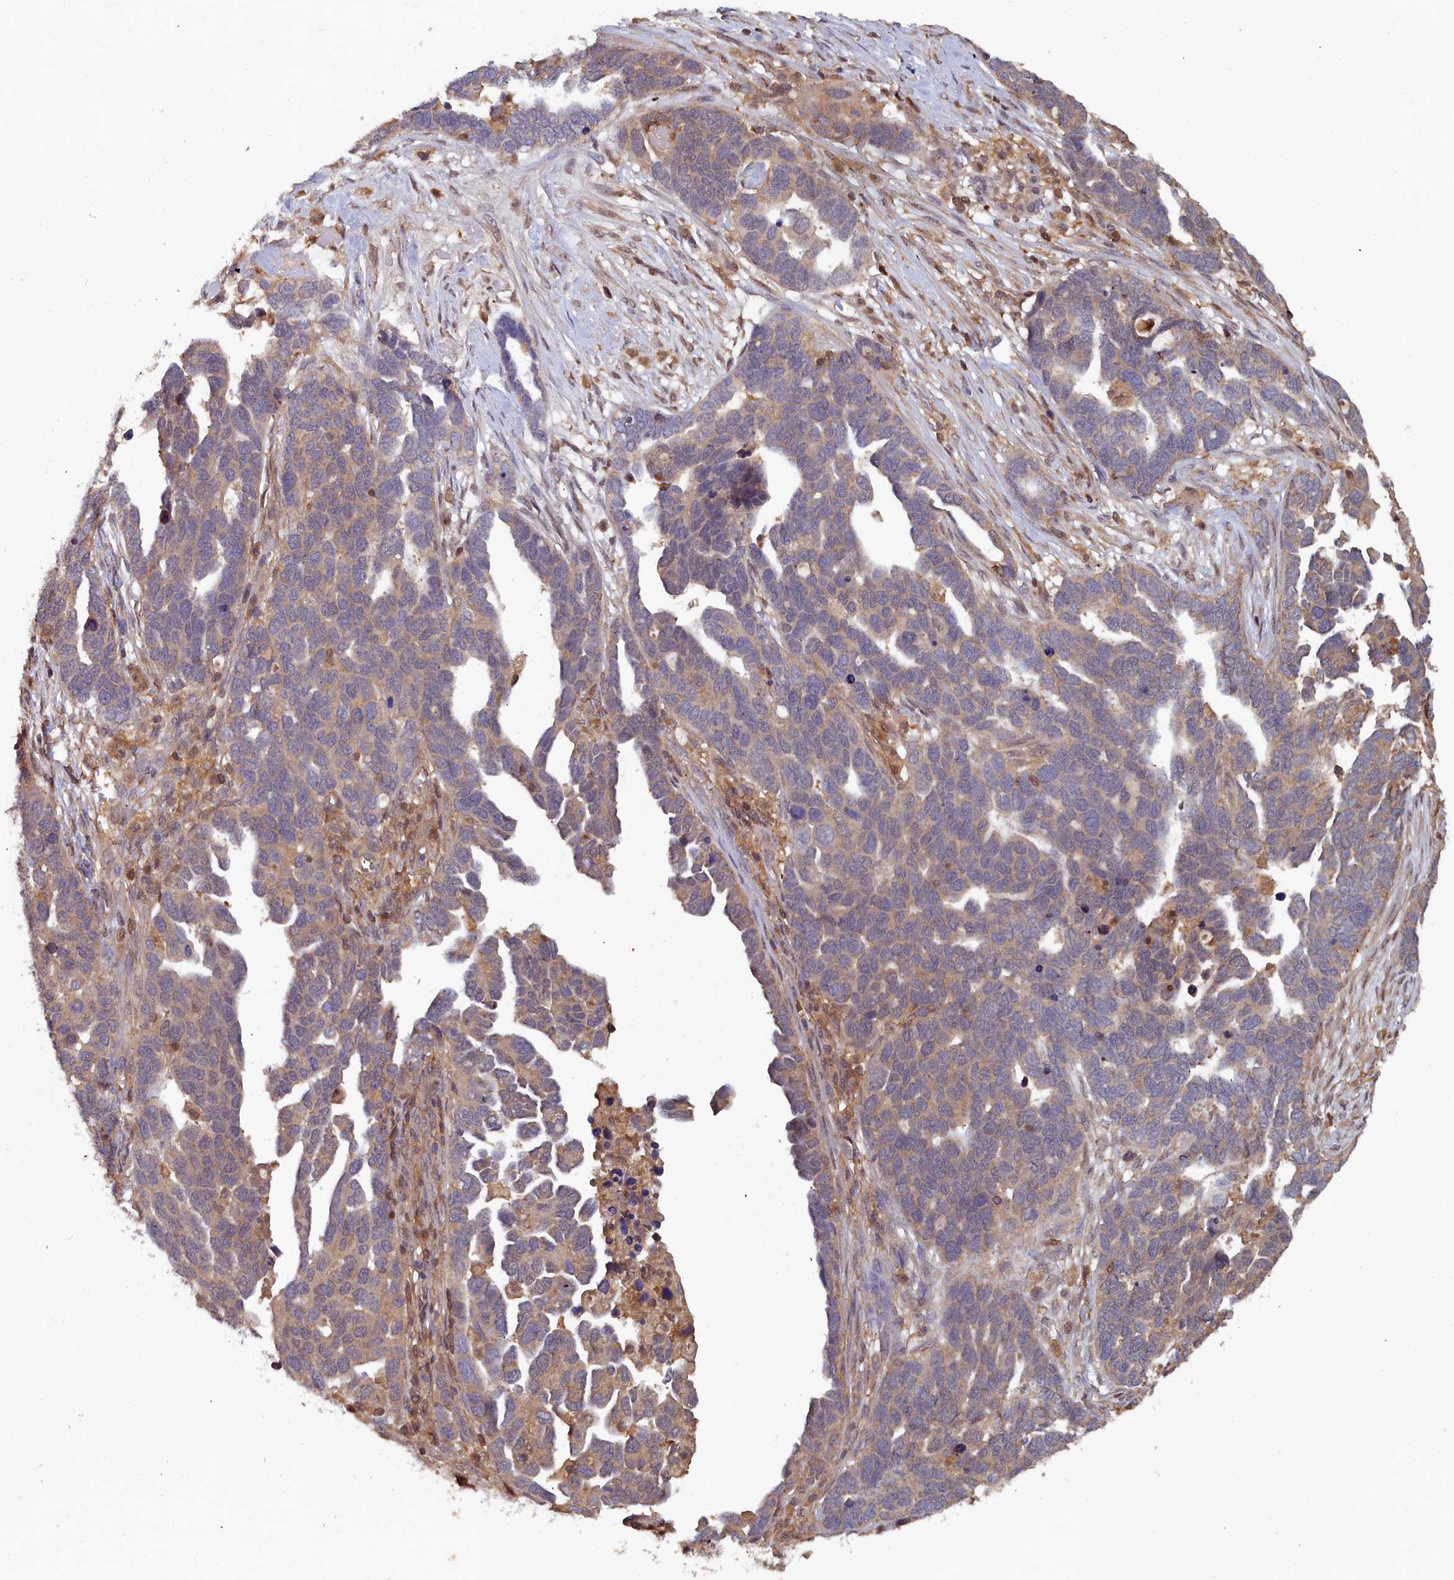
{"staining": {"intensity": "moderate", "quantity": ">75%", "location": "cytoplasmic/membranous"}, "tissue": "ovarian cancer", "cell_type": "Tumor cells", "image_type": "cancer", "snomed": [{"axis": "morphology", "description": "Cystadenocarcinoma, serous, NOS"}, {"axis": "topography", "description": "Ovary"}], "caption": "About >75% of tumor cells in ovarian serous cystadenocarcinoma show moderate cytoplasmic/membranous protein expression as visualized by brown immunohistochemical staining.", "gene": "GFRA2", "patient": {"sex": "female", "age": 54}}